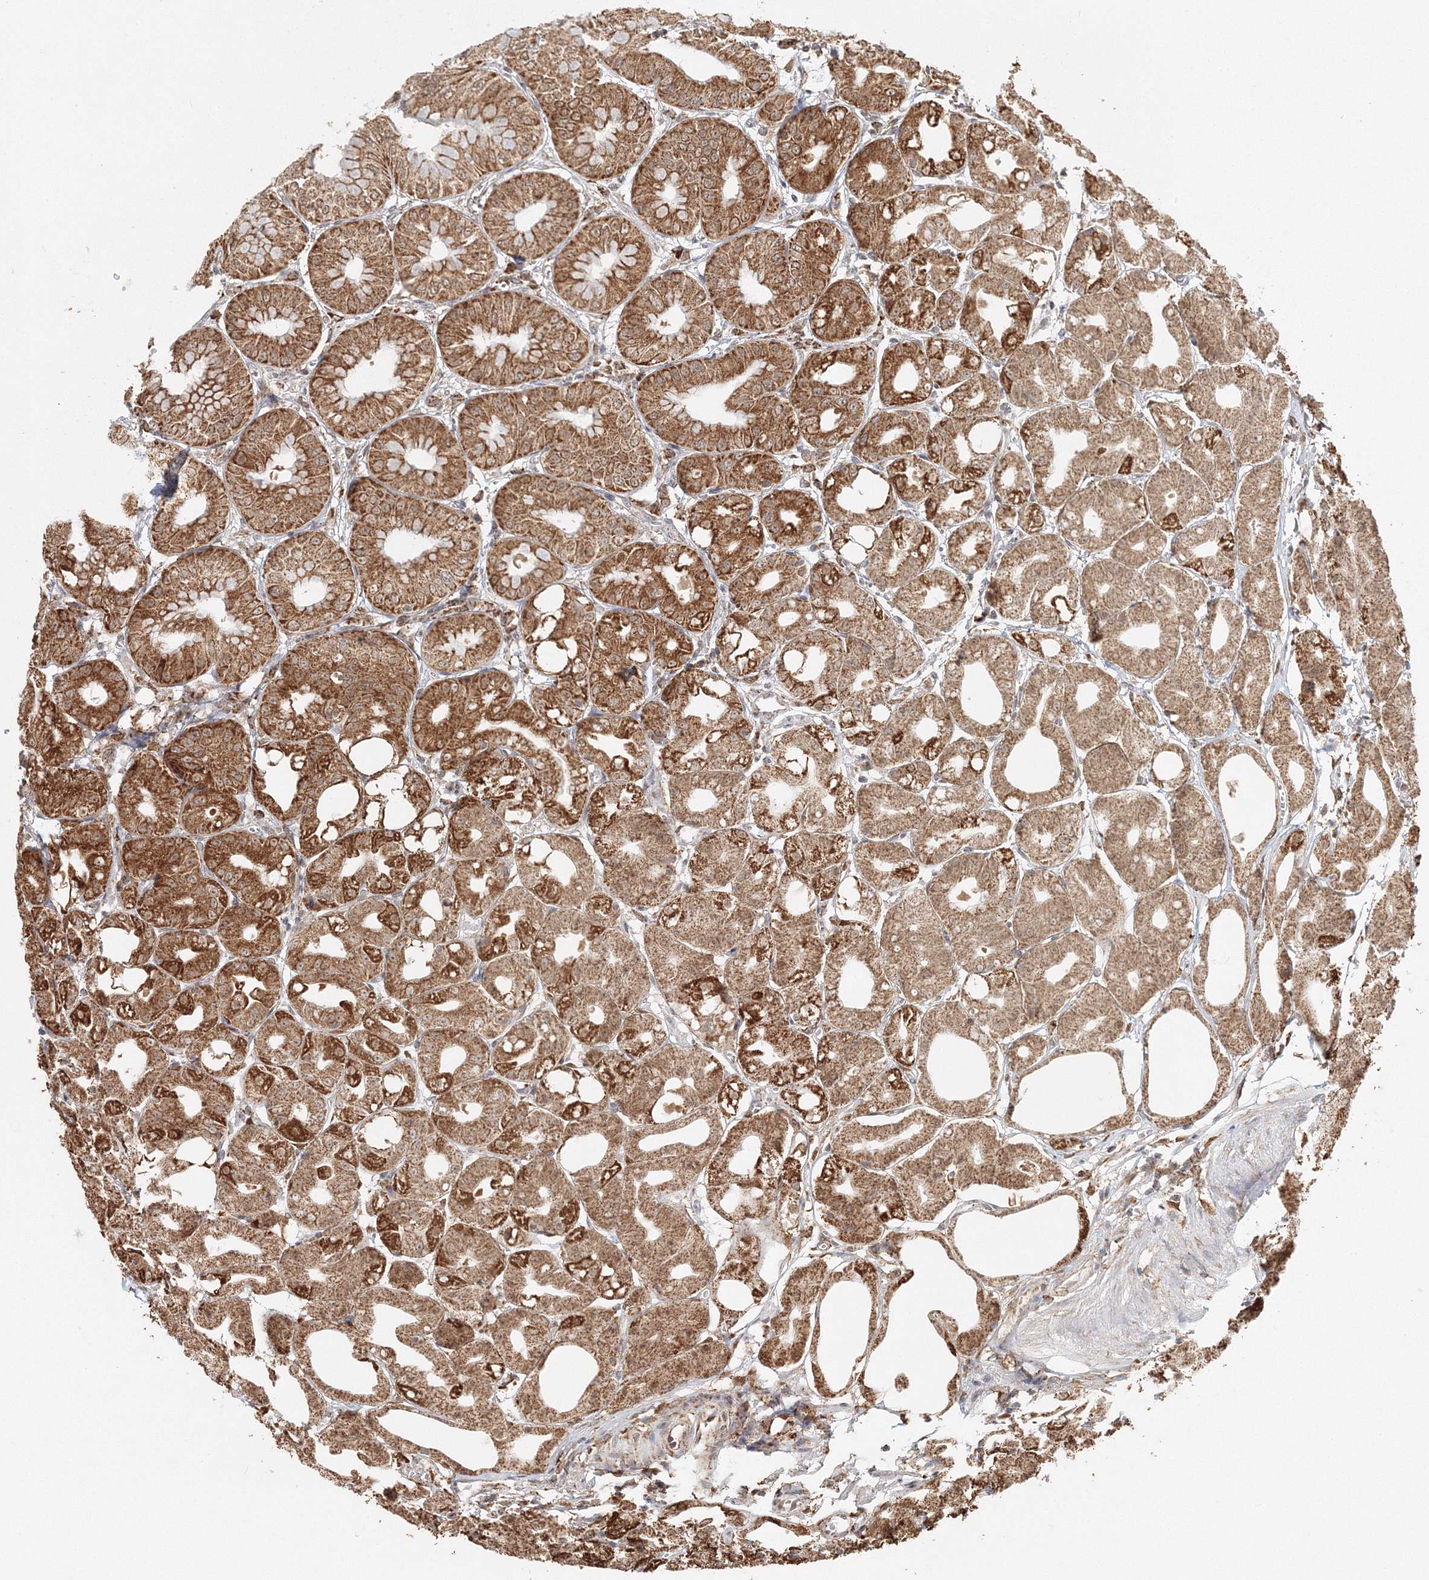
{"staining": {"intensity": "strong", "quantity": ">75%", "location": "cytoplasmic/membranous"}, "tissue": "stomach", "cell_type": "Glandular cells", "image_type": "normal", "snomed": [{"axis": "morphology", "description": "Normal tissue, NOS"}, {"axis": "topography", "description": "Stomach, lower"}], "caption": "Immunohistochemistry of unremarkable human stomach reveals high levels of strong cytoplasmic/membranous positivity in about >75% of glandular cells.", "gene": "PSMD6", "patient": {"sex": "male", "age": 71}}